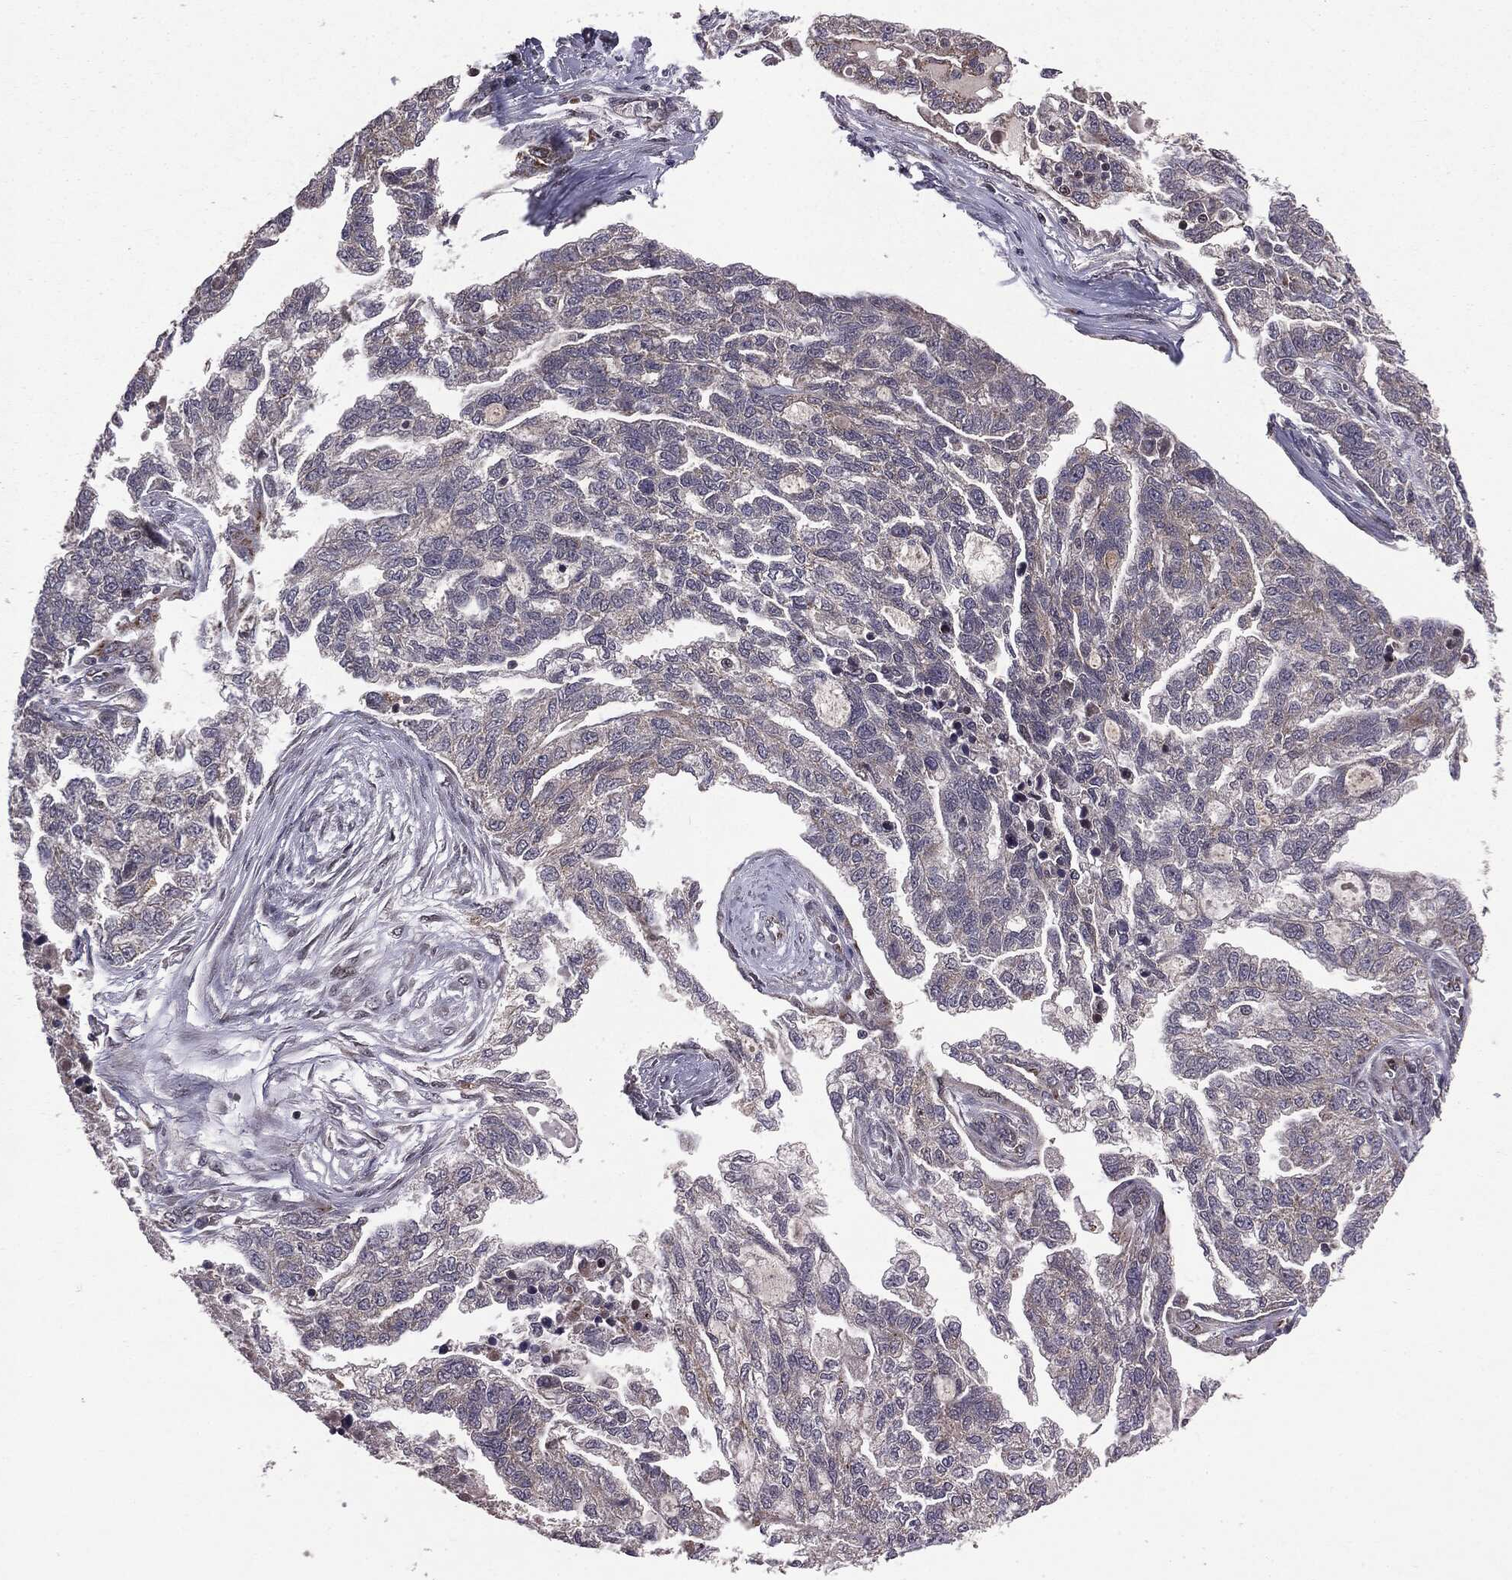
{"staining": {"intensity": "negative", "quantity": "none", "location": "none"}, "tissue": "ovarian cancer", "cell_type": "Tumor cells", "image_type": "cancer", "snomed": [{"axis": "morphology", "description": "Cystadenocarcinoma, serous, NOS"}, {"axis": "topography", "description": "Ovary"}], "caption": "Photomicrograph shows no significant protein expression in tumor cells of ovarian cancer (serous cystadenocarcinoma).", "gene": "PLPPR2", "patient": {"sex": "female", "age": 51}}